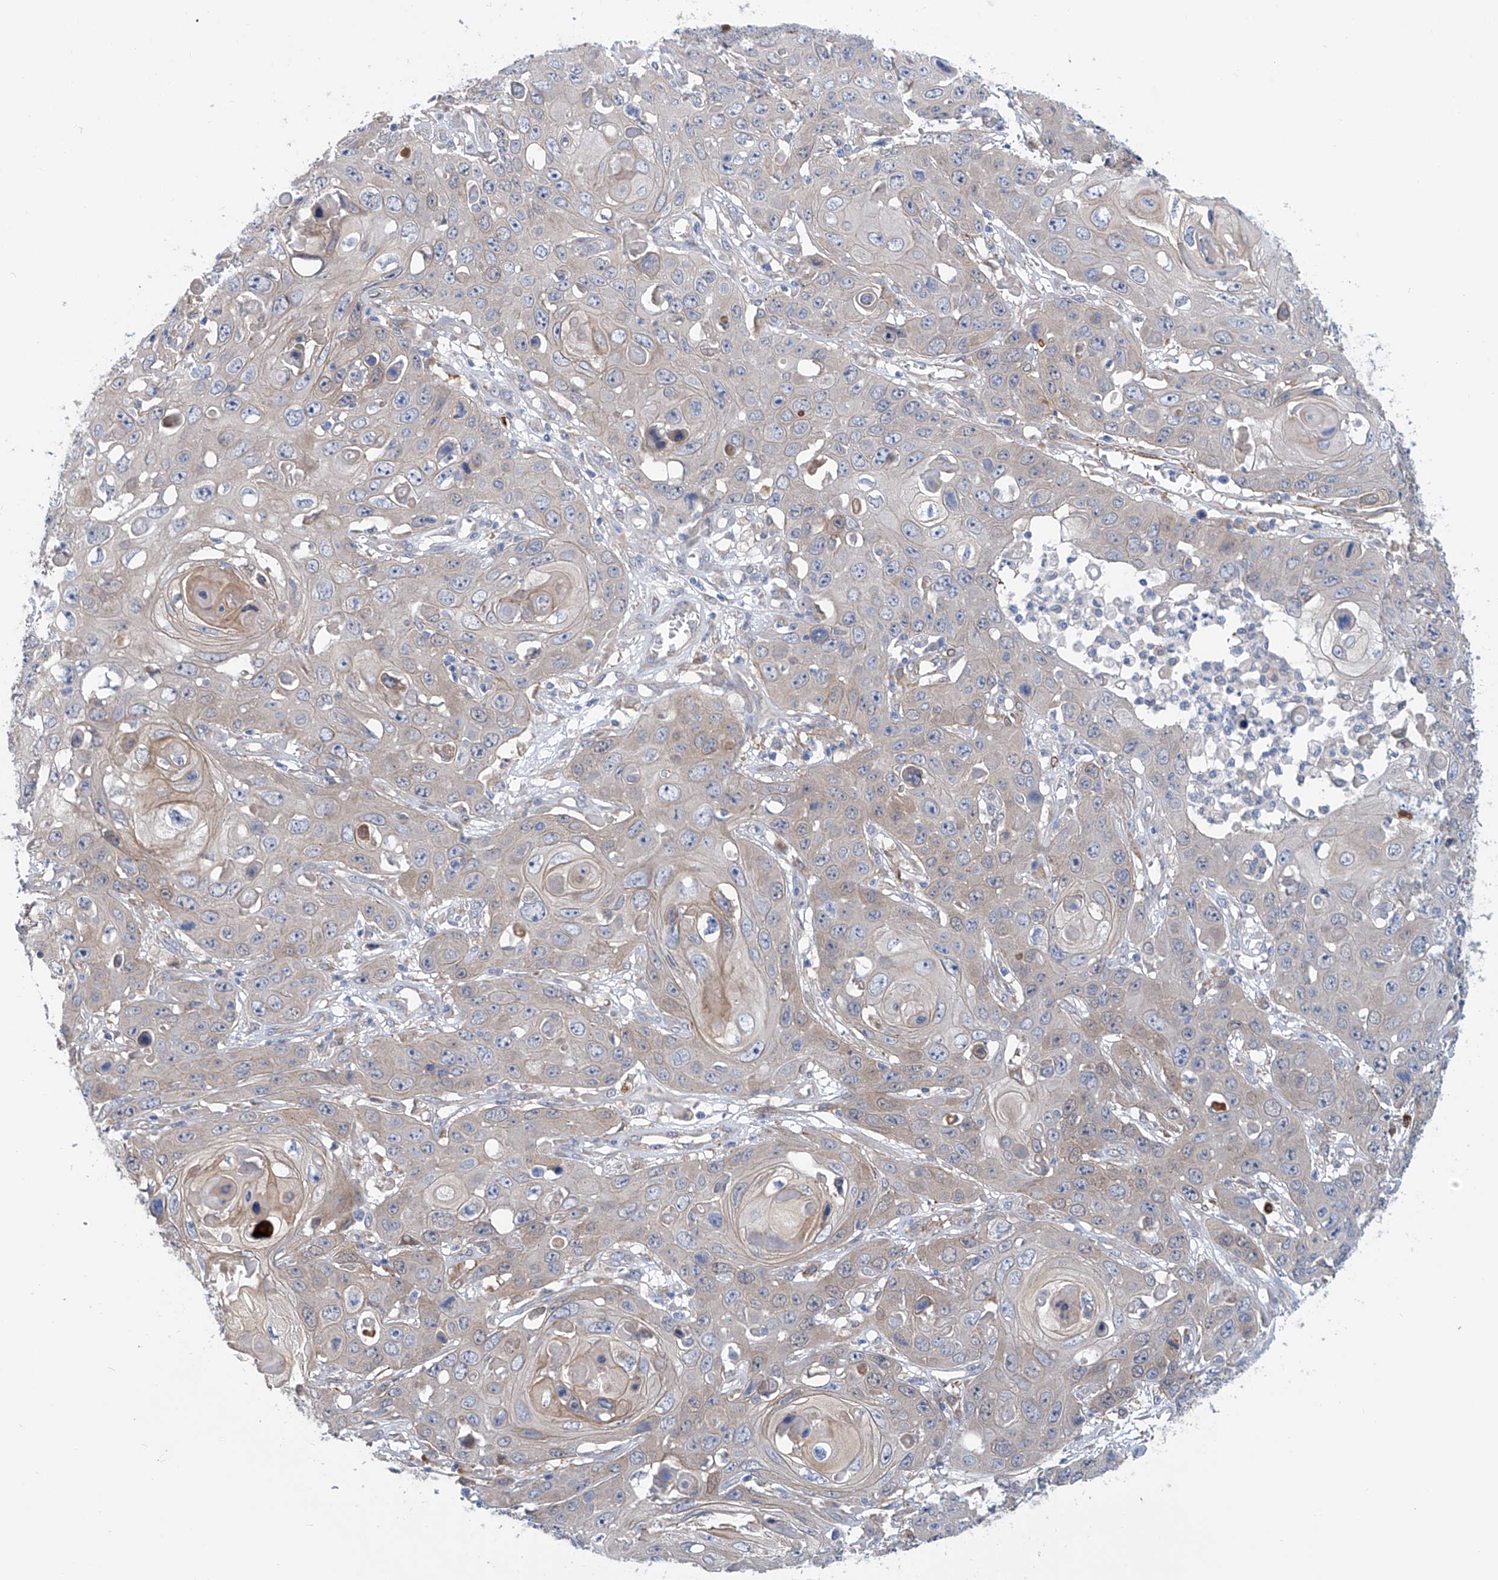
{"staining": {"intensity": "weak", "quantity": "<25%", "location": "cytoplasmic/membranous"}, "tissue": "skin cancer", "cell_type": "Tumor cells", "image_type": "cancer", "snomed": [{"axis": "morphology", "description": "Squamous cell carcinoma, NOS"}, {"axis": "topography", "description": "Skin"}], "caption": "DAB (3,3'-diaminobenzidine) immunohistochemical staining of squamous cell carcinoma (skin) demonstrates no significant positivity in tumor cells. (Brightfield microscopy of DAB (3,3'-diaminobenzidine) immunohistochemistry at high magnification).", "gene": "TNN", "patient": {"sex": "male", "age": 55}}